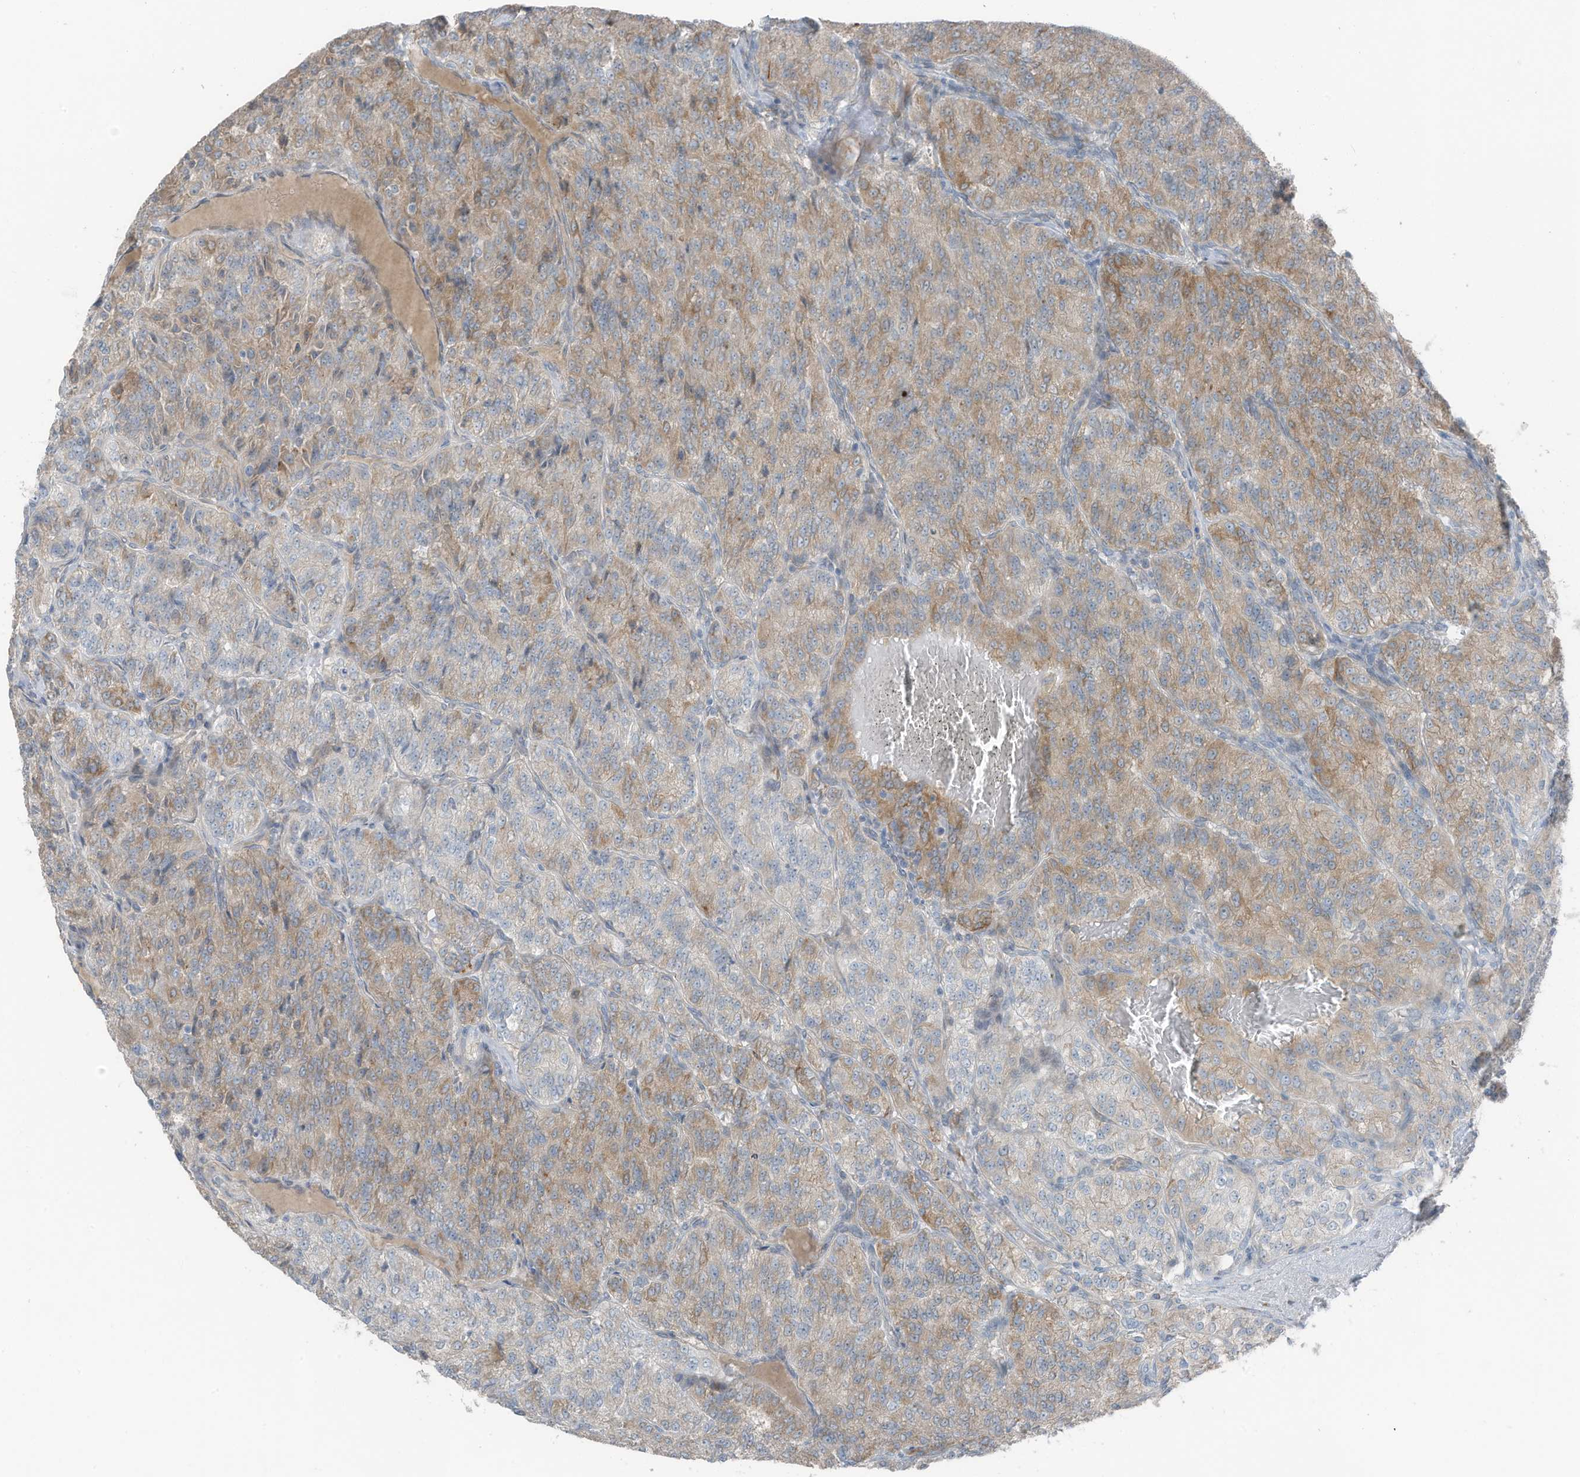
{"staining": {"intensity": "weak", "quantity": ">75%", "location": "cytoplasmic/membranous"}, "tissue": "renal cancer", "cell_type": "Tumor cells", "image_type": "cancer", "snomed": [{"axis": "morphology", "description": "Adenocarcinoma, NOS"}, {"axis": "topography", "description": "Kidney"}], "caption": "Protein analysis of renal adenocarcinoma tissue demonstrates weak cytoplasmic/membranous positivity in about >75% of tumor cells.", "gene": "ARHGEF33", "patient": {"sex": "female", "age": 63}}